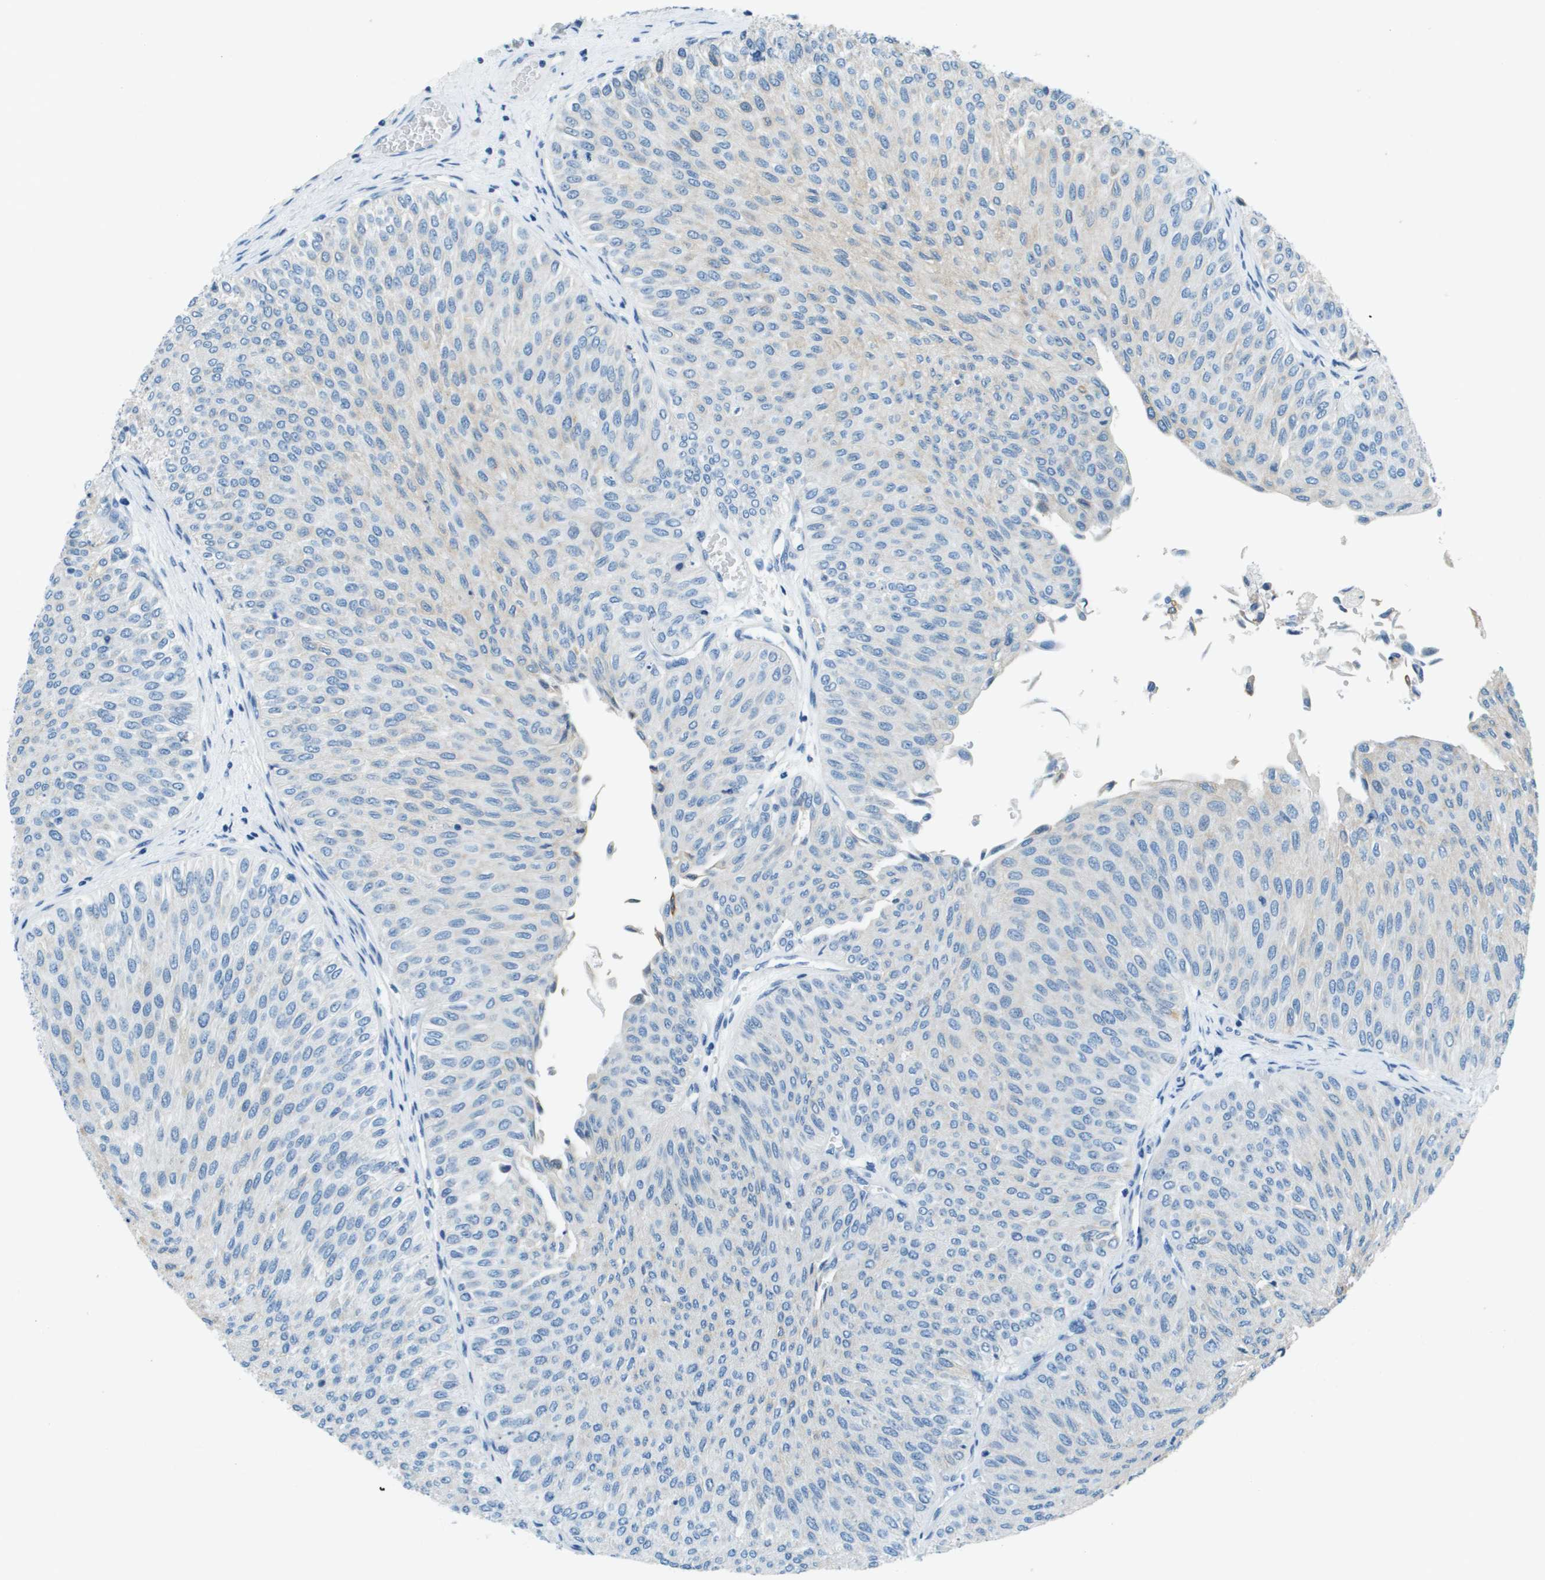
{"staining": {"intensity": "weak", "quantity": "<25%", "location": "cytoplasmic/membranous"}, "tissue": "urothelial cancer", "cell_type": "Tumor cells", "image_type": "cancer", "snomed": [{"axis": "morphology", "description": "Urothelial carcinoma, Low grade"}, {"axis": "topography", "description": "Urinary bladder"}], "caption": "Immunohistochemical staining of urothelial cancer reveals no significant positivity in tumor cells.", "gene": "SLC16A10", "patient": {"sex": "male", "age": 78}}